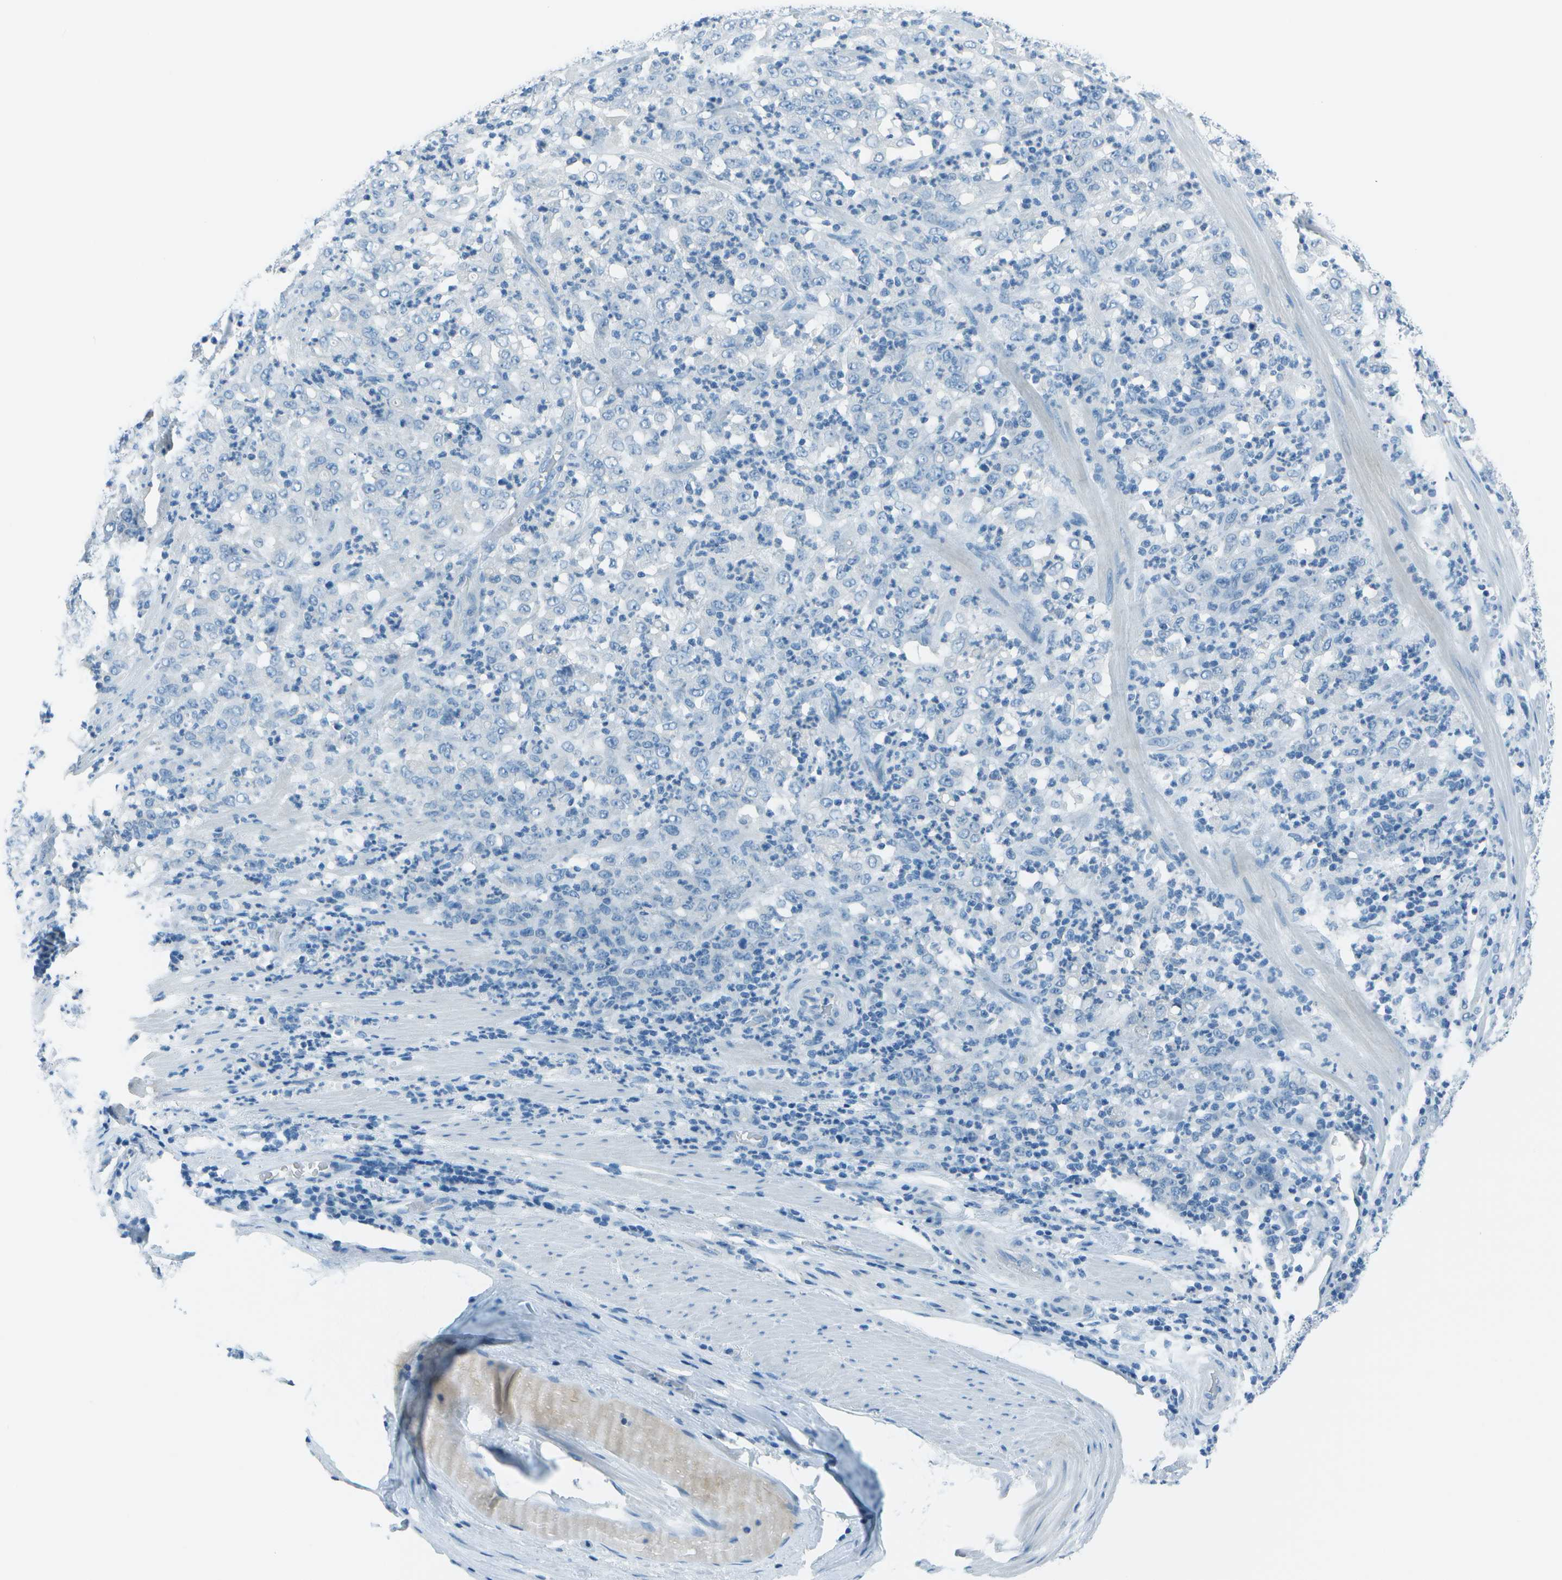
{"staining": {"intensity": "negative", "quantity": "none", "location": "none"}, "tissue": "stomach cancer", "cell_type": "Tumor cells", "image_type": "cancer", "snomed": [{"axis": "morphology", "description": "Adenocarcinoma, NOS"}, {"axis": "topography", "description": "Stomach, lower"}], "caption": "The photomicrograph exhibits no staining of tumor cells in stomach cancer (adenocarcinoma).", "gene": "FGF1", "patient": {"sex": "female", "age": 71}}